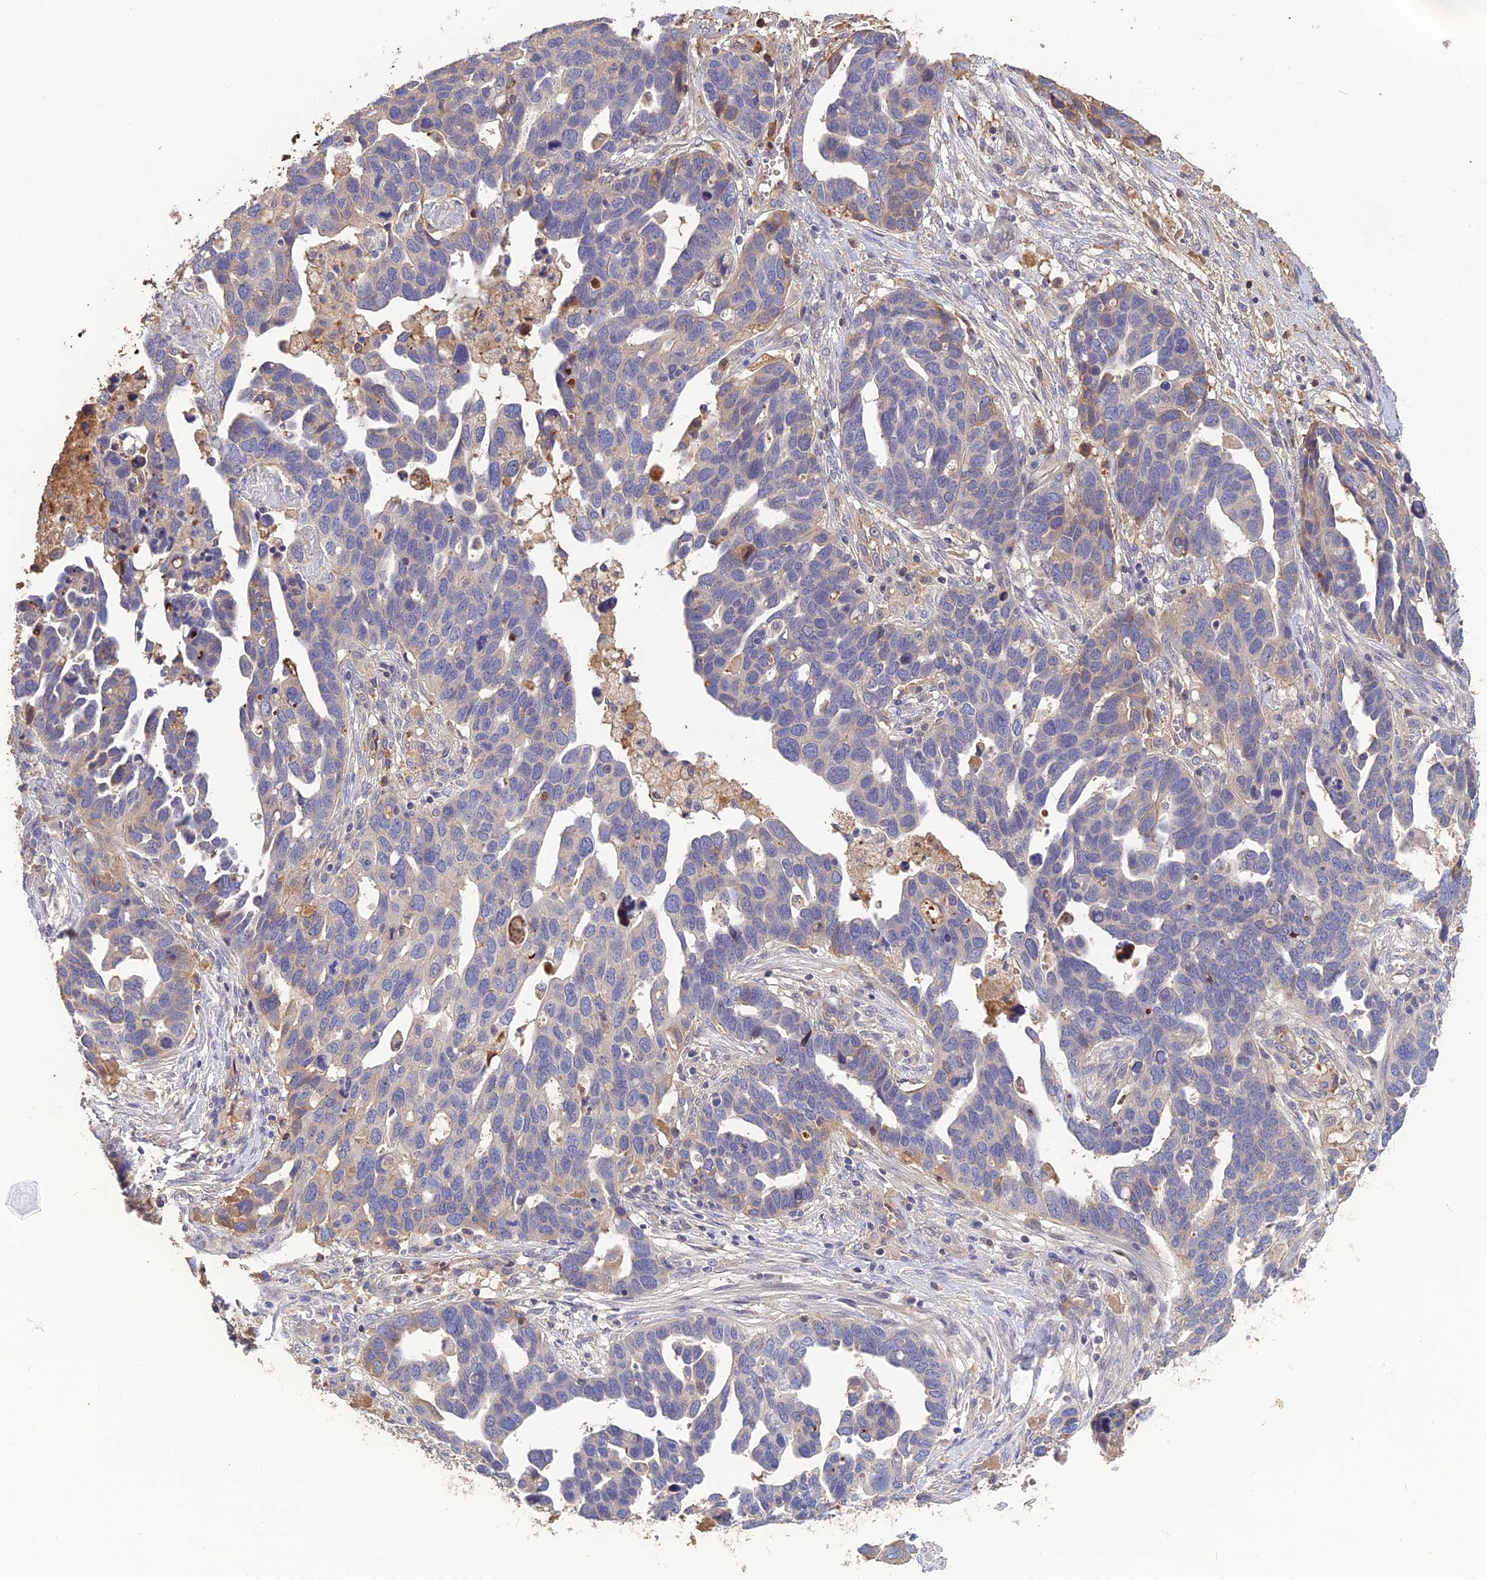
{"staining": {"intensity": "weak", "quantity": "<25%", "location": "cytoplasmic/membranous"}, "tissue": "ovarian cancer", "cell_type": "Tumor cells", "image_type": "cancer", "snomed": [{"axis": "morphology", "description": "Cystadenocarcinoma, serous, NOS"}, {"axis": "topography", "description": "Ovary"}], "caption": "IHC of human serous cystadenocarcinoma (ovarian) demonstrates no positivity in tumor cells.", "gene": "PZP", "patient": {"sex": "female", "age": 54}}